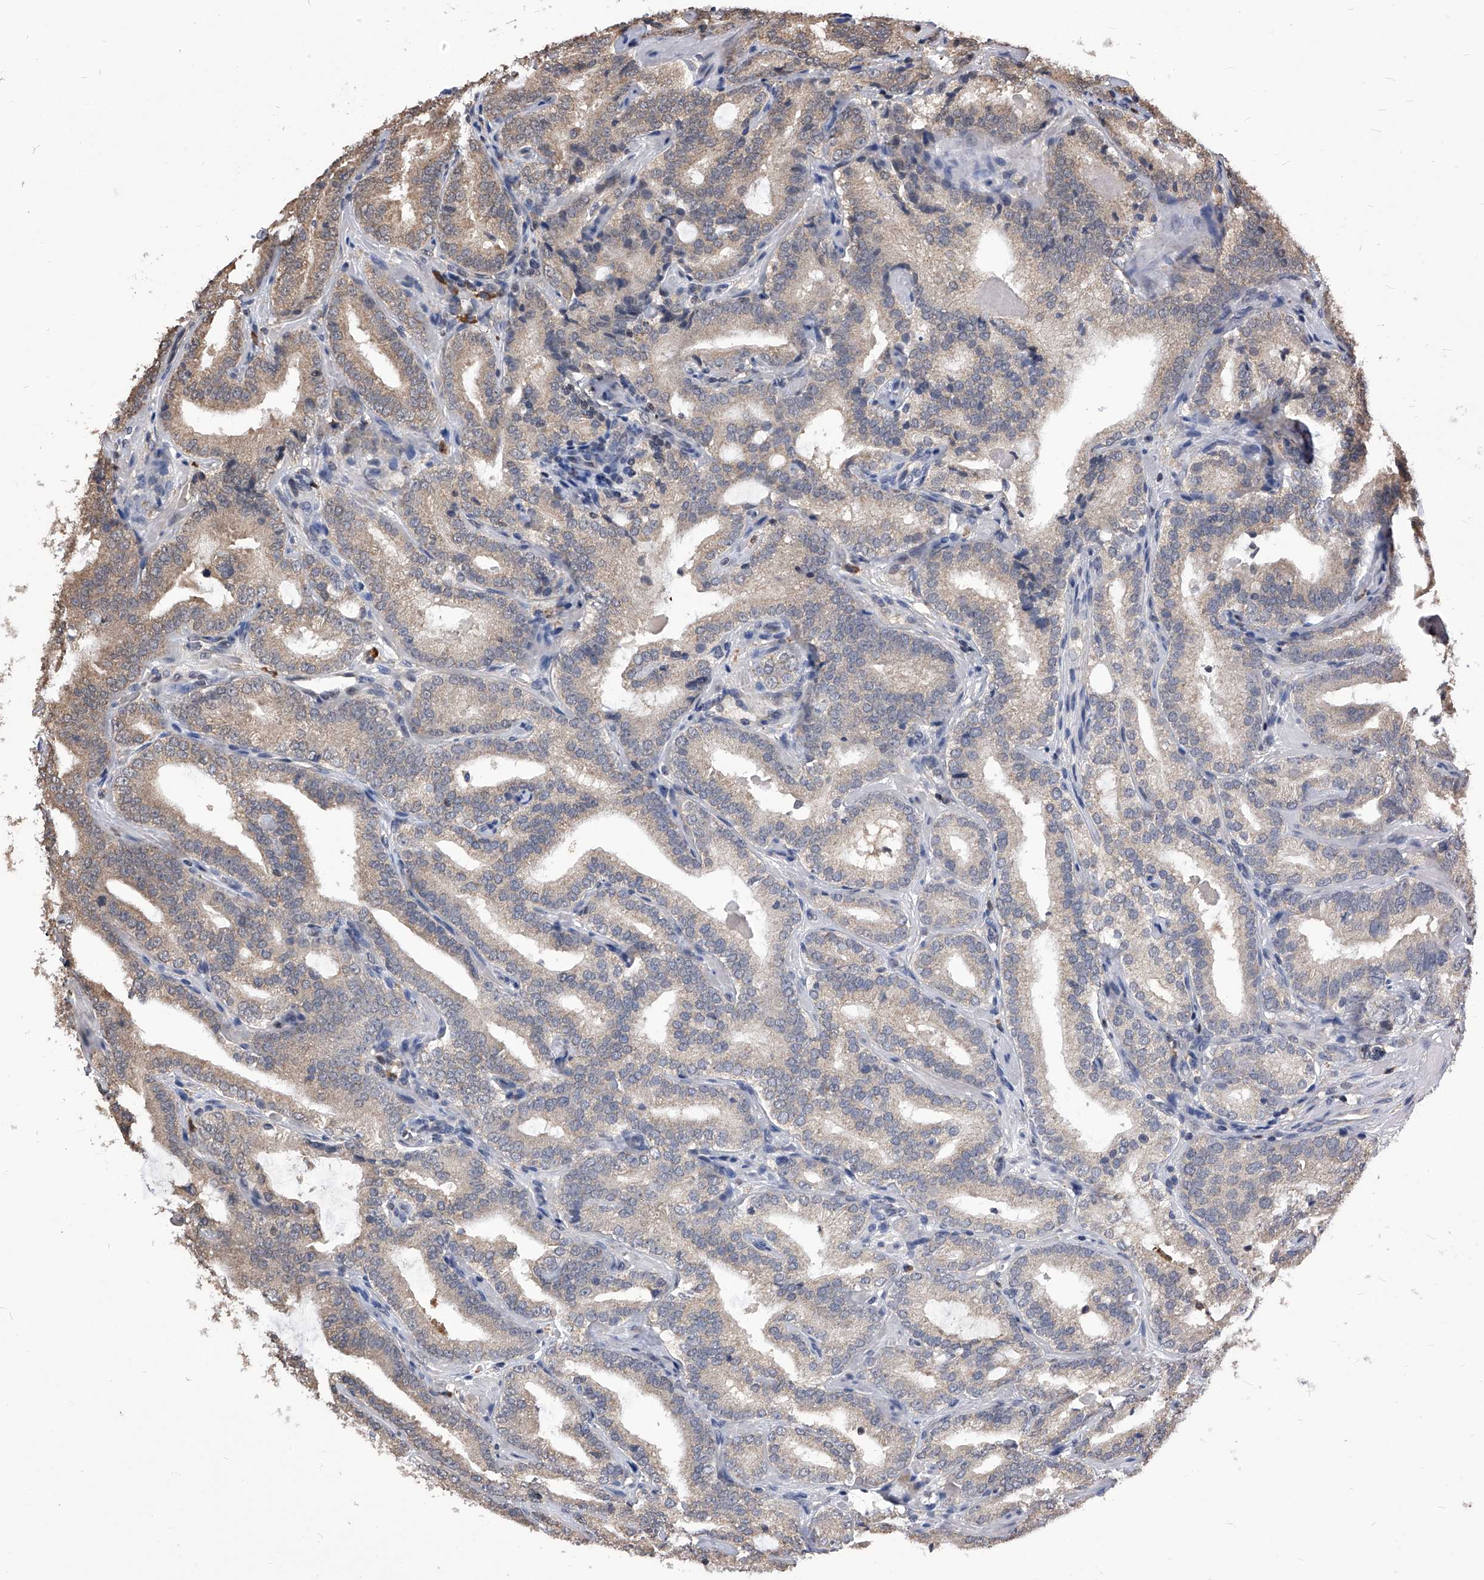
{"staining": {"intensity": "weak", "quantity": "25%-75%", "location": "cytoplasmic/membranous"}, "tissue": "prostate cancer", "cell_type": "Tumor cells", "image_type": "cancer", "snomed": [{"axis": "morphology", "description": "Adenocarcinoma, High grade"}, {"axis": "topography", "description": "Prostate"}], "caption": "This photomicrograph displays prostate cancer (adenocarcinoma (high-grade)) stained with immunohistochemistry (IHC) to label a protein in brown. The cytoplasmic/membranous of tumor cells show weak positivity for the protein. Nuclei are counter-stained blue.", "gene": "ID1", "patient": {"sex": "male", "age": 57}}